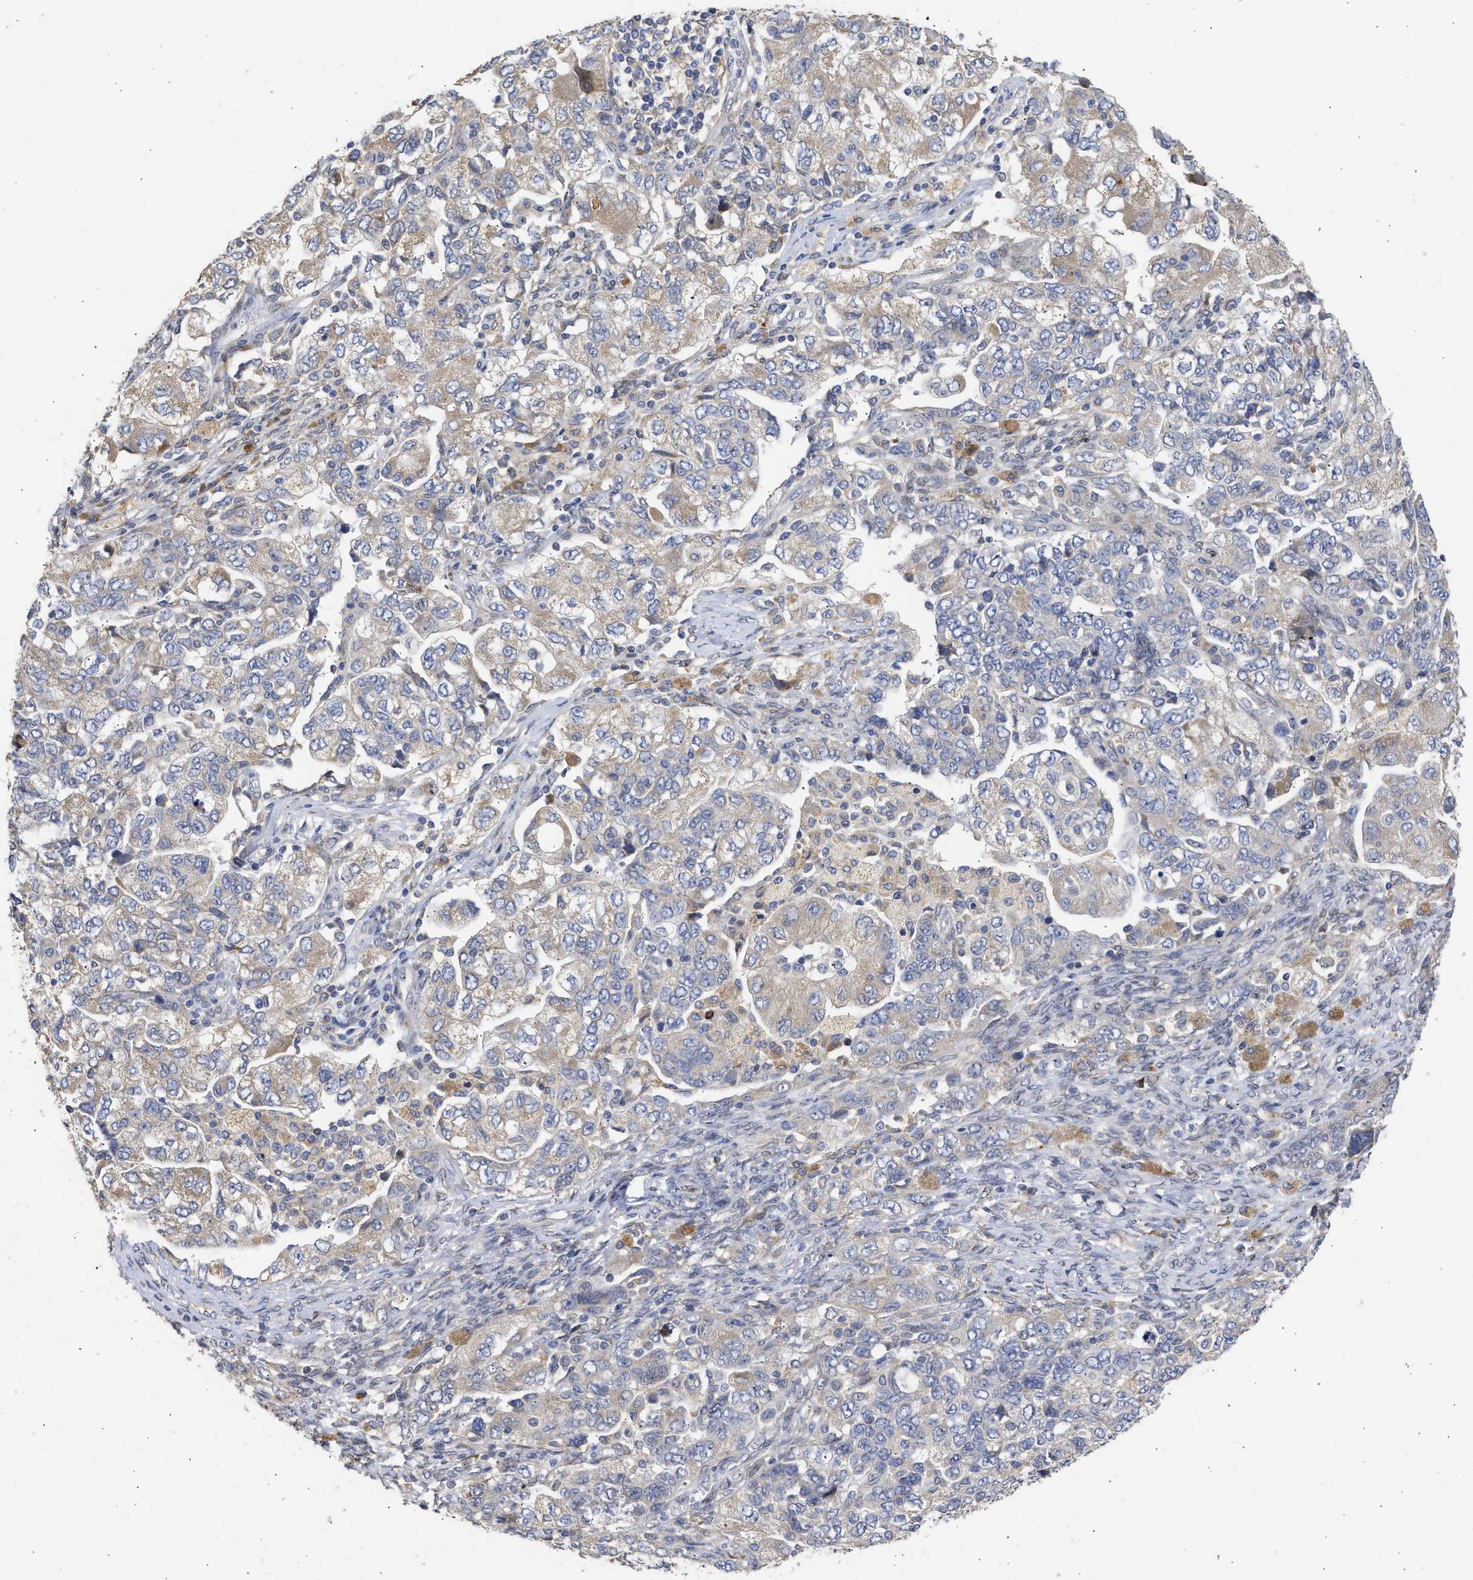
{"staining": {"intensity": "weak", "quantity": "25%-75%", "location": "cytoplasmic/membranous"}, "tissue": "ovarian cancer", "cell_type": "Tumor cells", "image_type": "cancer", "snomed": [{"axis": "morphology", "description": "Carcinoma, NOS"}, {"axis": "morphology", "description": "Cystadenocarcinoma, serous, NOS"}, {"axis": "topography", "description": "Ovary"}], "caption": "Brown immunohistochemical staining in ovarian cancer (serous cystadenocarcinoma) displays weak cytoplasmic/membranous positivity in approximately 25%-75% of tumor cells. The protein of interest is stained brown, and the nuclei are stained in blue (DAB (3,3'-diaminobenzidine) IHC with brightfield microscopy, high magnification).", "gene": "TMED1", "patient": {"sex": "female", "age": 69}}